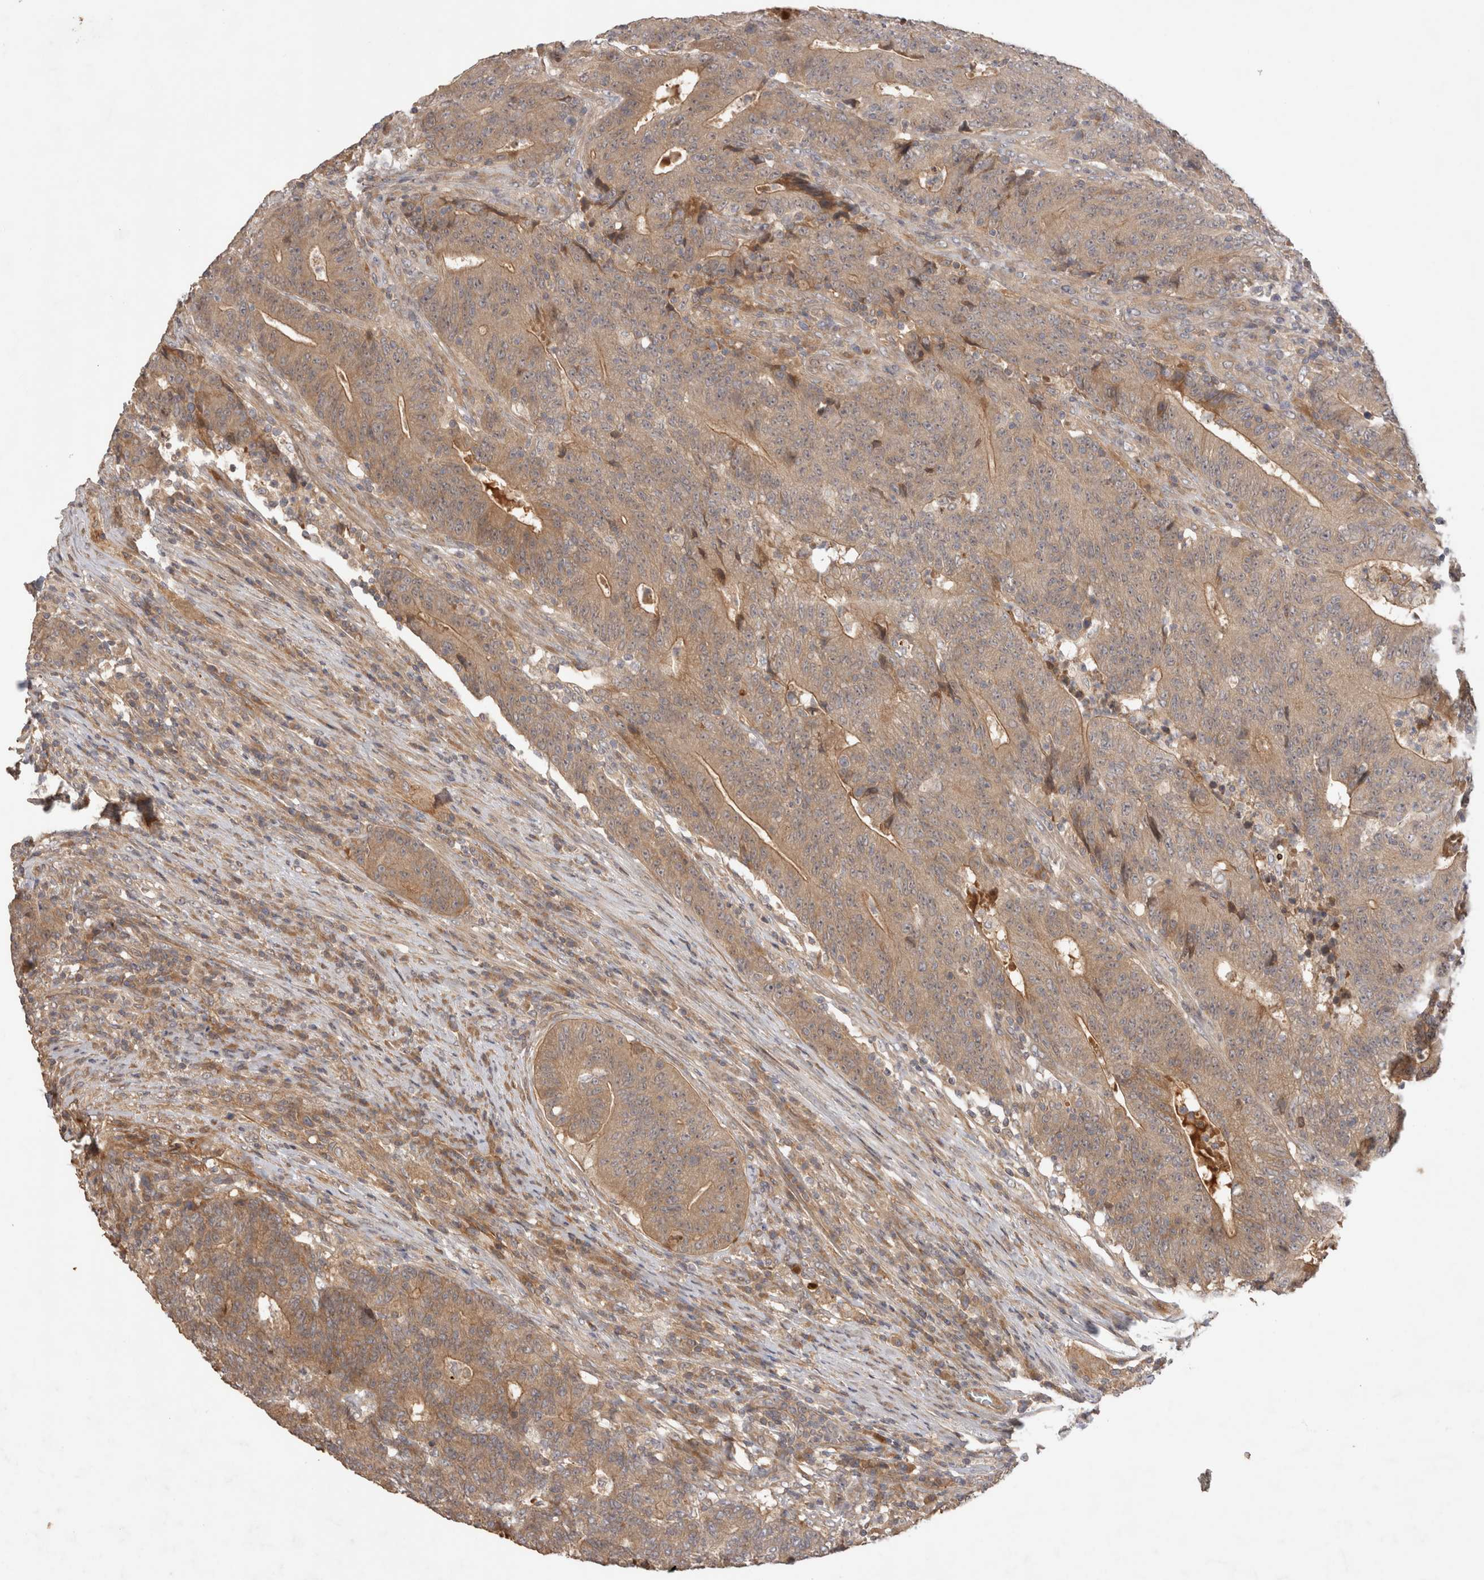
{"staining": {"intensity": "weak", "quantity": ">75%", "location": "cytoplasmic/membranous"}, "tissue": "colorectal cancer", "cell_type": "Tumor cells", "image_type": "cancer", "snomed": [{"axis": "morphology", "description": "Normal tissue, NOS"}, {"axis": "morphology", "description": "Adenocarcinoma, NOS"}, {"axis": "topography", "description": "Colon"}], "caption": "A photomicrograph of human adenocarcinoma (colorectal) stained for a protein displays weak cytoplasmic/membranous brown staining in tumor cells.", "gene": "PPP1R42", "patient": {"sex": "female", "age": 75}}